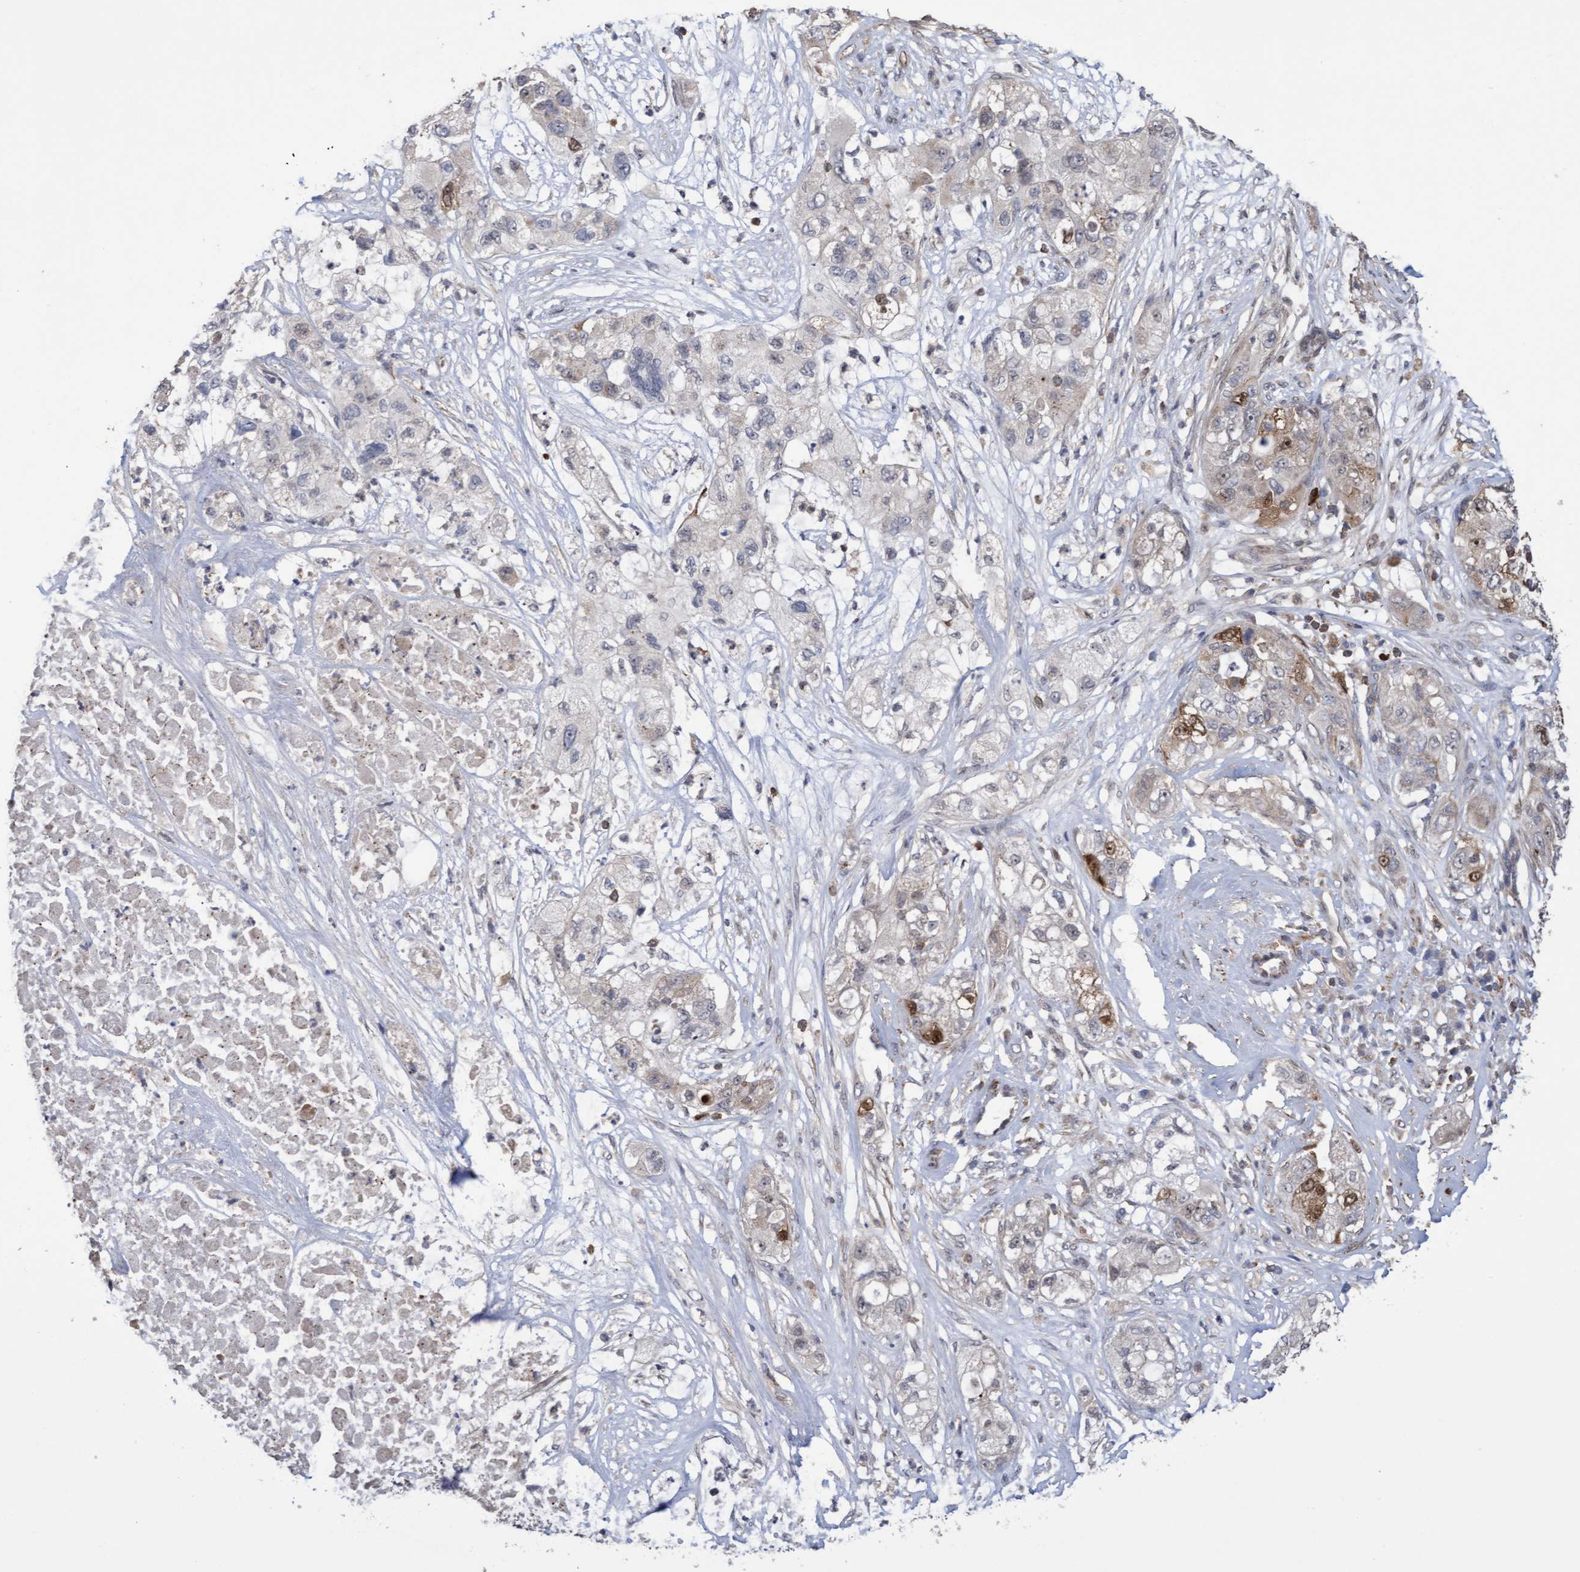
{"staining": {"intensity": "moderate", "quantity": "25%-75%", "location": "cytoplasmic/membranous,nuclear"}, "tissue": "pancreatic cancer", "cell_type": "Tumor cells", "image_type": "cancer", "snomed": [{"axis": "morphology", "description": "Adenocarcinoma, NOS"}, {"axis": "topography", "description": "Pancreas"}], "caption": "Tumor cells demonstrate medium levels of moderate cytoplasmic/membranous and nuclear staining in approximately 25%-75% of cells in human pancreatic cancer (adenocarcinoma).", "gene": "SLBP", "patient": {"sex": "female", "age": 78}}